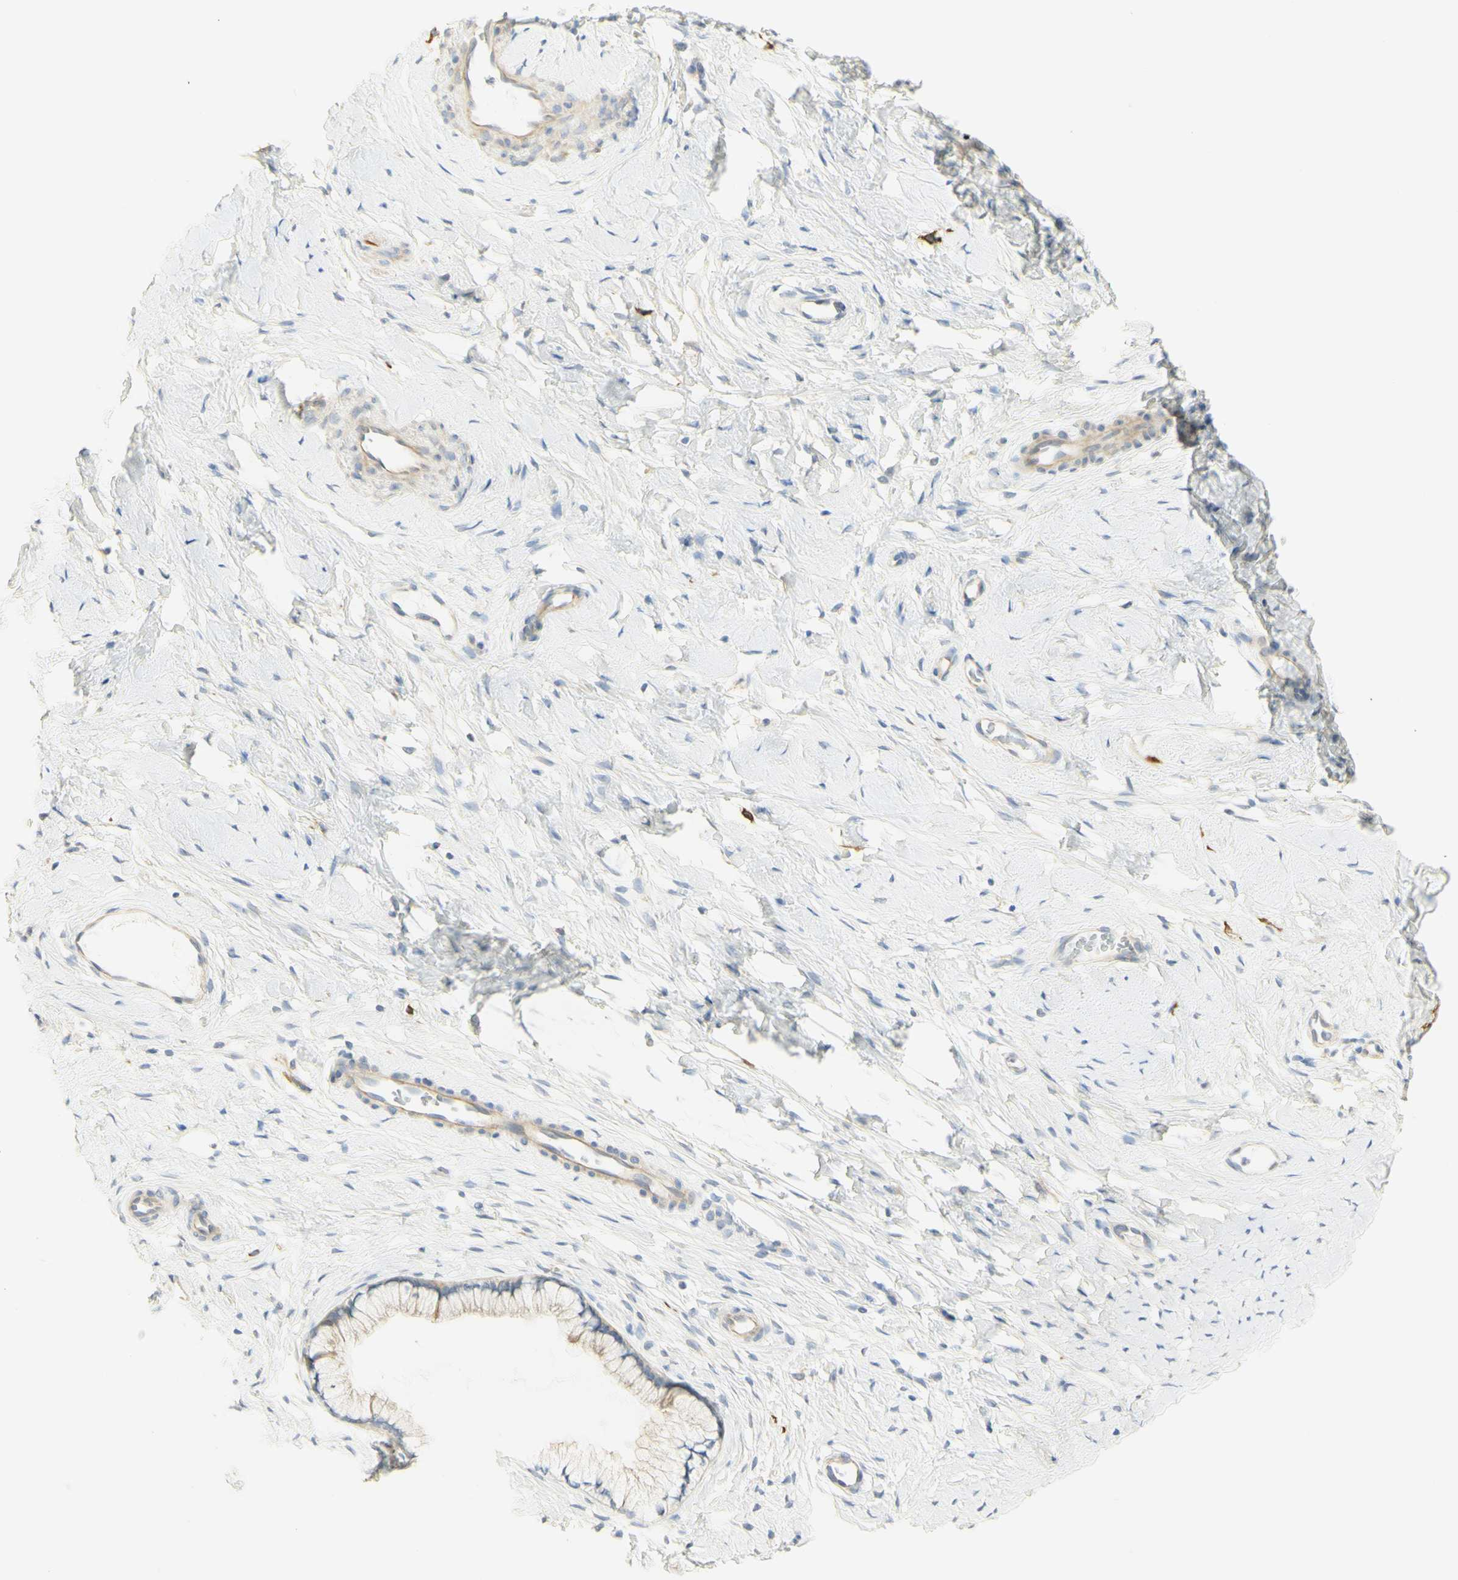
{"staining": {"intensity": "weak", "quantity": "<25%", "location": "cytoplasmic/membranous"}, "tissue": "cervix", "cell_type": "Glandular cells", "image_type": "normal", "snomed": [{"axis": "morphology", "description": "Normal tissue, NOS"}, {"axis": "topography", "description": "Cervix"}], "caption": "High magnification brightfield microscopy of unremarkable cervix stained with DAB (3,3'-diaminobenzidine) (brown) and counterstained with hematoxylin (blue): glandular cells show no significant expression.", "gene": "KIF11", "patient": {"sex": "female", "age": 65}}